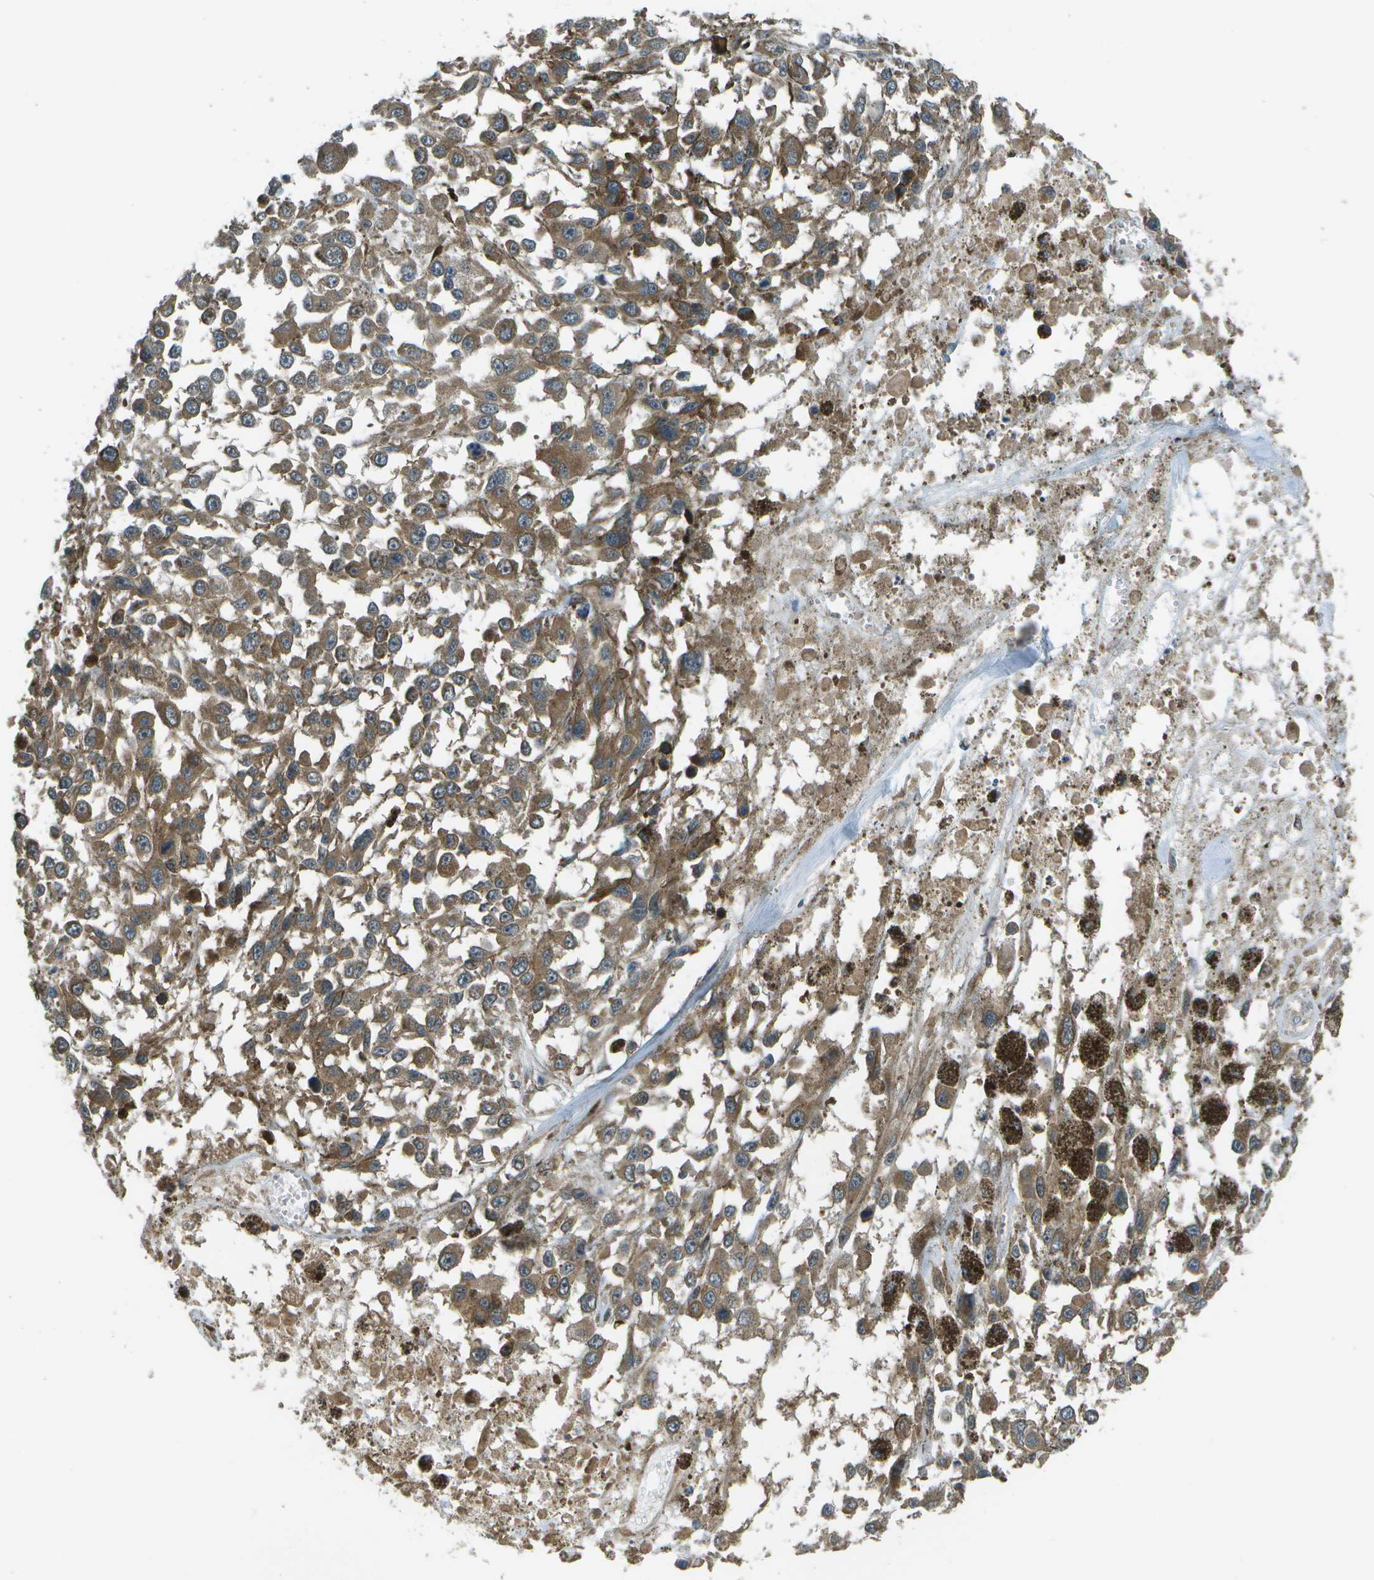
{"staining": {"intensity": "moderate", "quantity": ">75%", "location": "cytoplasmic/membranous"}, "tissue": "melanoma", "cell_type": "Tumor cells", "image_type": "cancer", "snomed": [{"axis": "morphology", "description": "Malignant melanoma, Metastatic site"}, {"axis": "topography", "description": "Lymph node"}], "caption": "High-magnification brightfield microscopy of malignant melanoma (metastatic site) stained with DAB (3,3'-diaminobenzidine) (brown) and counterstained with hematoxylin (blue). tumor cells exhibit moderate cytoplasmic/membranous staining is present in approximately>75% of cells.", "gene": "PLPBP", "patient": {"sex": "male", "age": 59}}